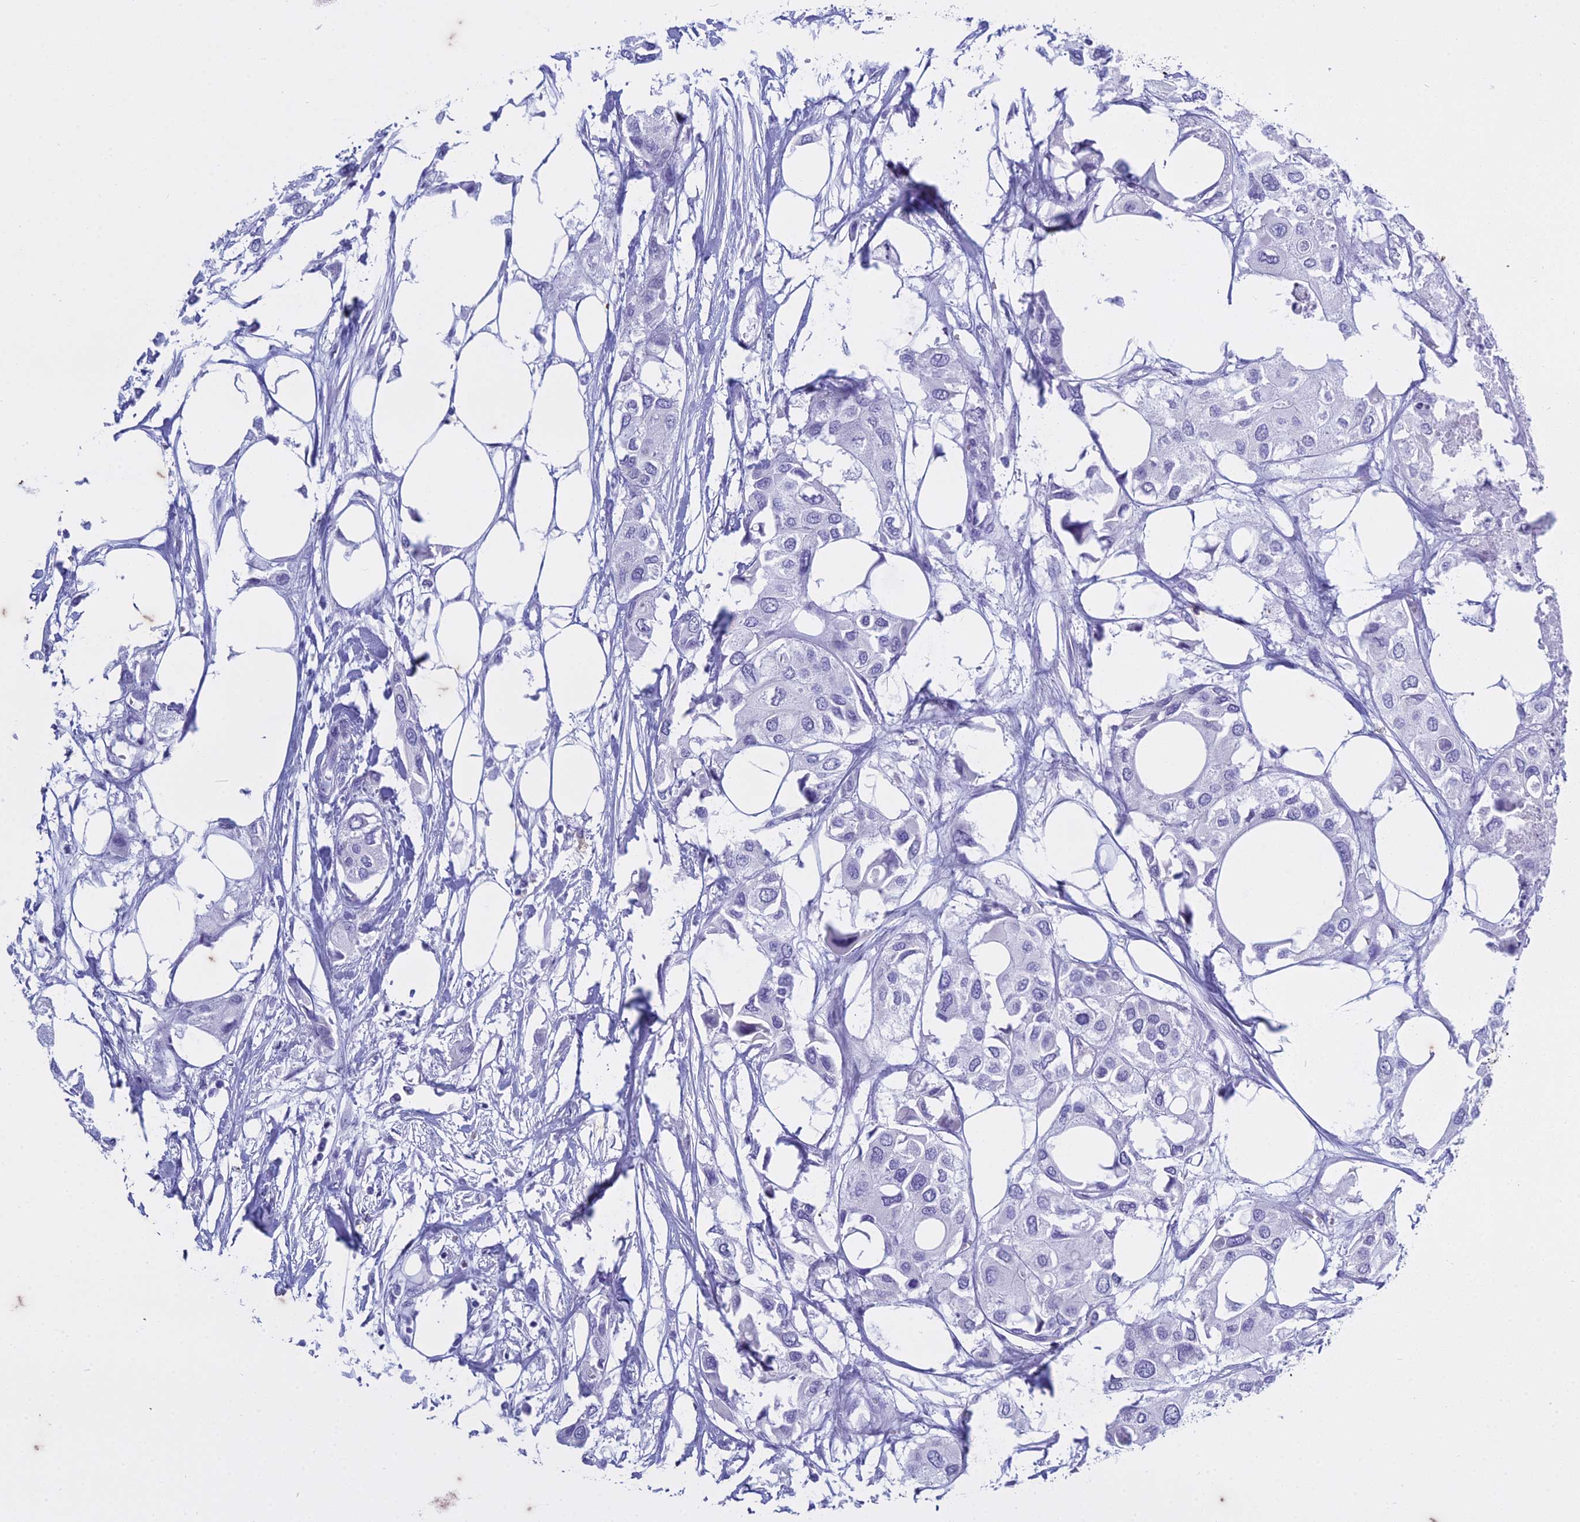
{"staining": {"intensity": "negative", "quantity": "none", "location": "none"}, "tissue": "urothelial cancer", "cell_type": "Tumor cells", "image_type": "cancer", "snomed": [{"axis": "morphology", "description": "Urothelial carcinoma, High grade"}, {"axis": "topography", "description": "Urinary bladder"}], "caption": "Immunohistochemistry (IHC) micrograph of neoplastic tissue: human urothelial carcinoma (high-grade) stained with DAB (3,3'-diaminobenzidine) reveals no significant protein staining in tumor cells. The staining is performed using DAB brown chromogen with nuclei counter-stained in using hematoxylin.", "gene": "HMGB4", "patient": {"sex": "male", "age": 64}}